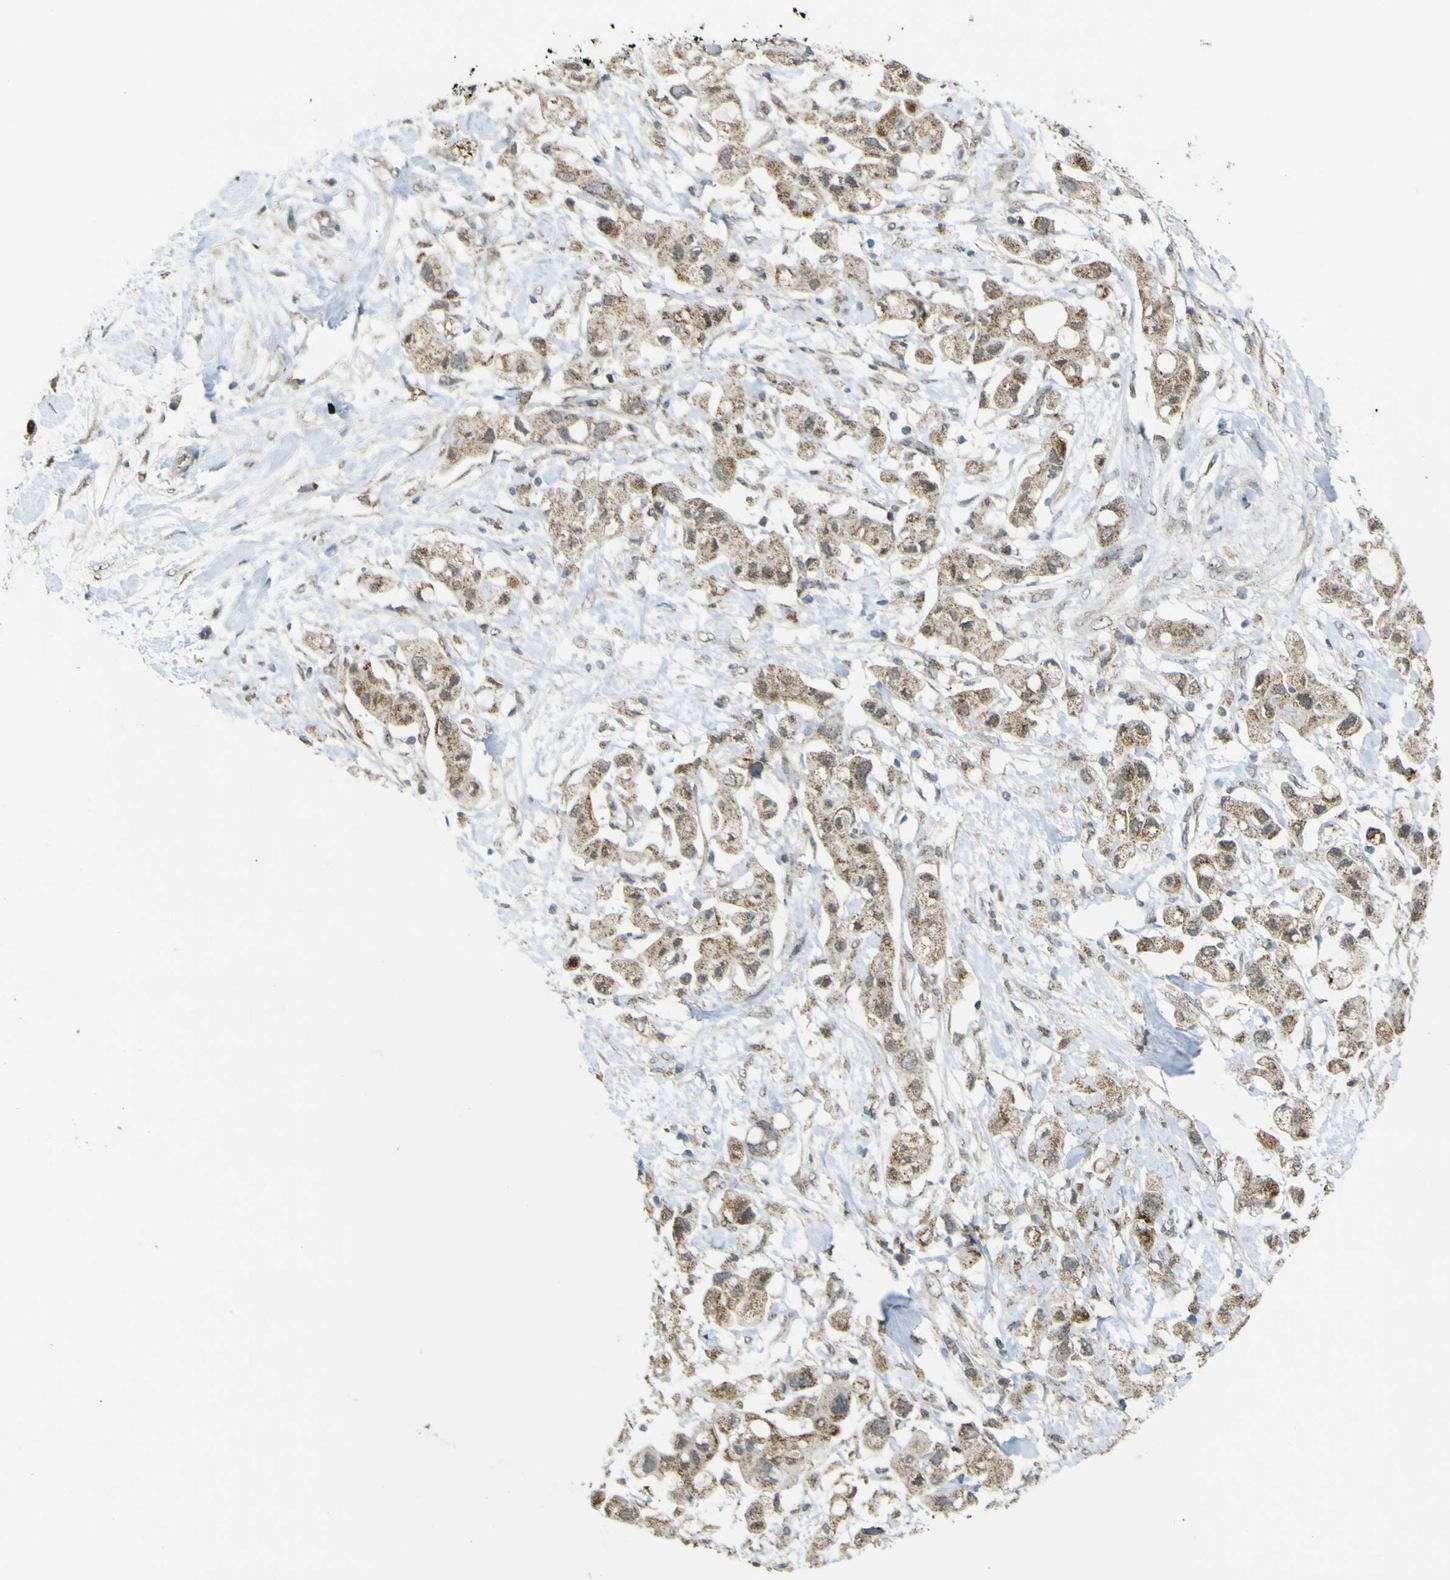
{"staining": {"intensity": "moderate", "quantity": ">75%", "location": "cytoplasmic/membranous"}, "tissue": "pancreatic cancer", "cell_type": "Tumor cells", "image_type": "cancer", "snomed": [{"axis": "morphology", "description": "Adenocarcinoma, NOS"}, {"axis": "topography", "description": "Pancreas"}], "caption": "Pancreatic cancer tissue displays moderate cytoplasmic/membranous staining in about >75% of tumor cells, visualized by immunohistochemistry.", "gene": "ACBD5", "patient": {"sex": "female", "age": 56}}